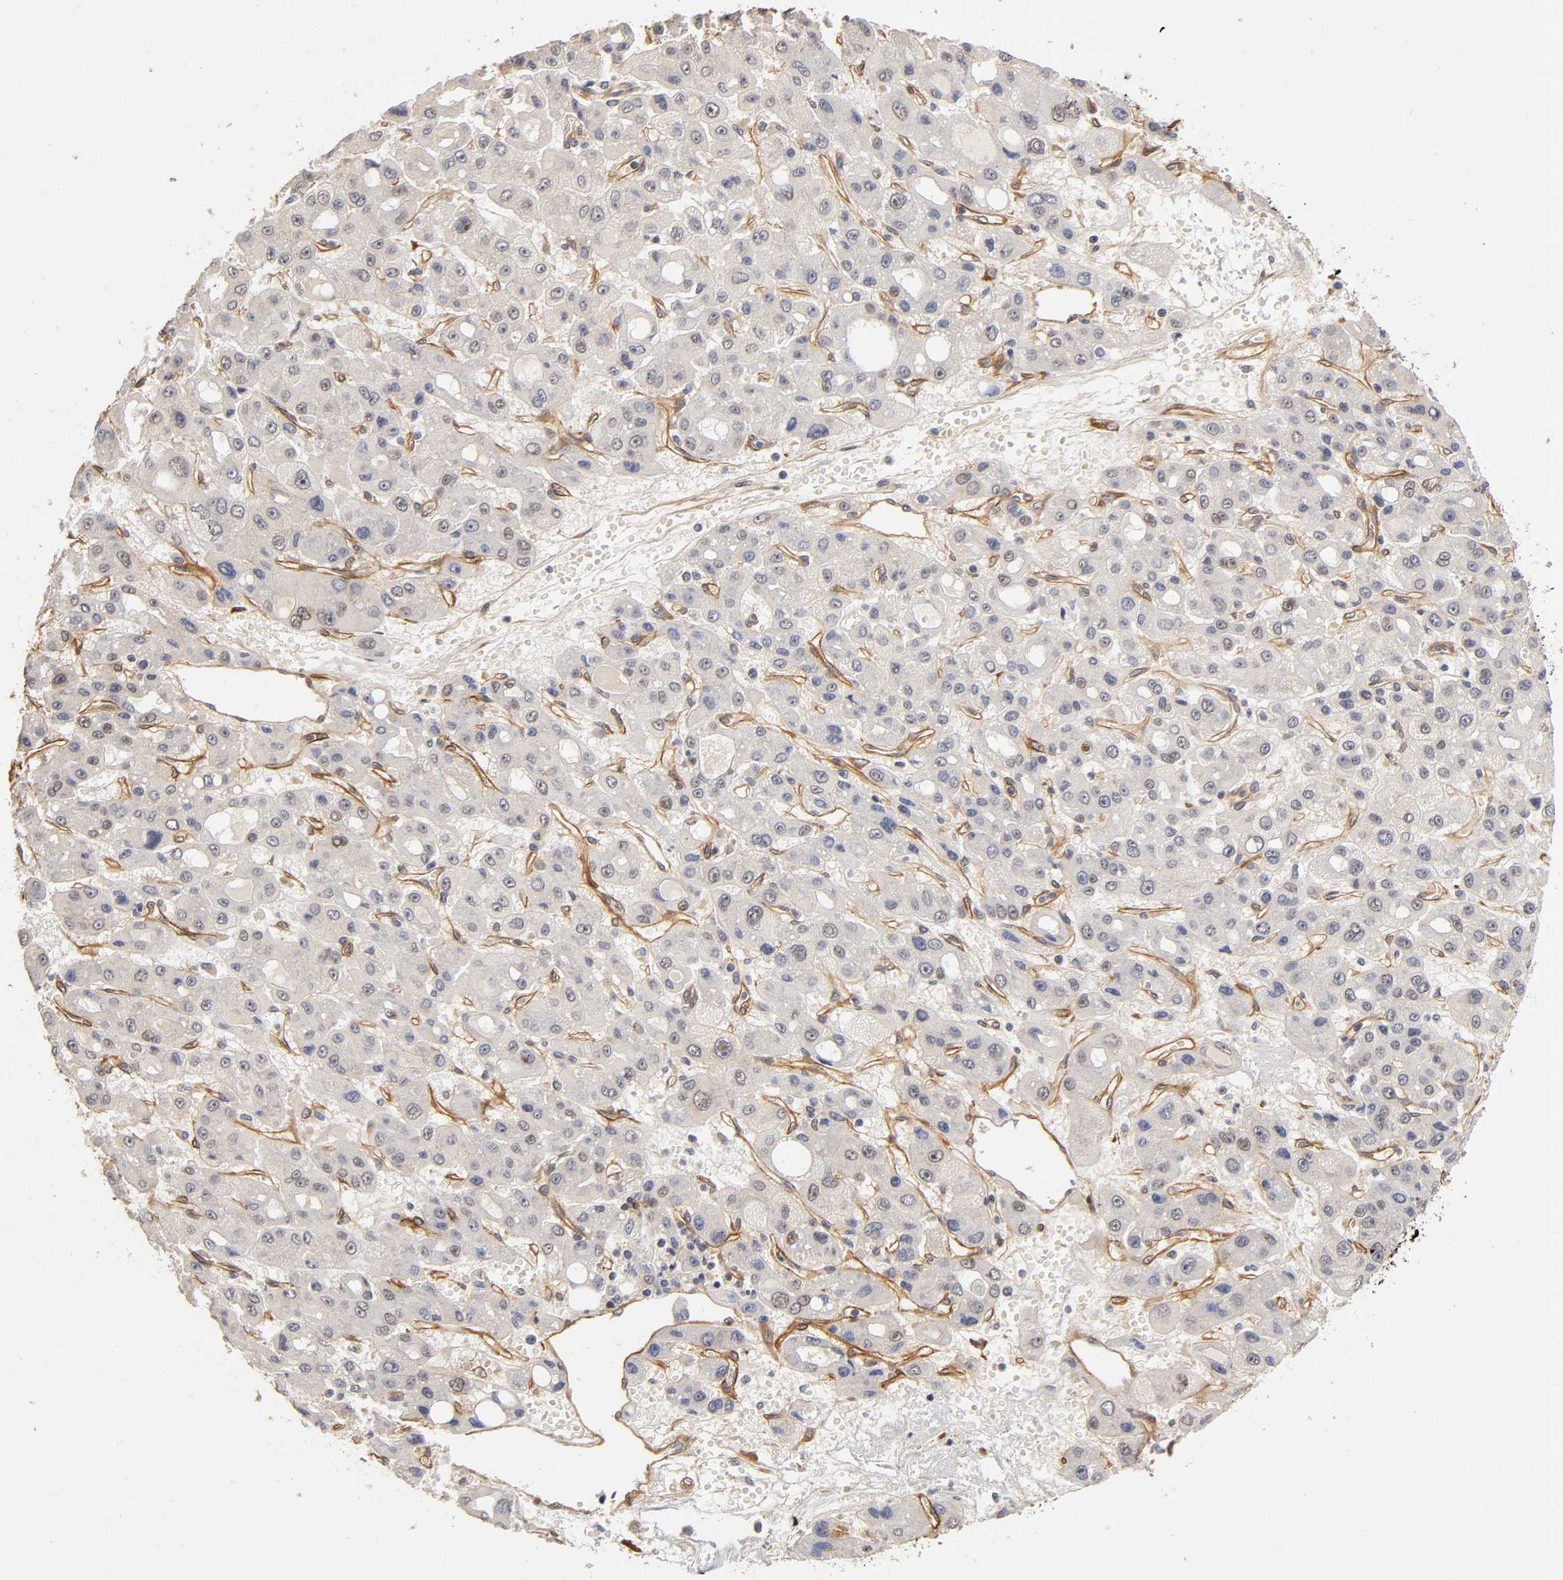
{"staining": {"intensity": "negative", "quantity": "none", "location": "none"}, "tissue": "liver cancer", "cell_type": "Tumor cells", "image_type": "cancer", "snomed": [{"axis": "morphology", "description": "Carcinoma, Hepatocellular, NOS"}, {"axis": "topography", "description": "Liver"}], "caption": "IHC micrograph of neoplastic tissue: human liver cancer stained with DAB (3,3'-diaminobenzidine) reveals no significant protein expression in tumor cells.", "gene": "LAMB1", "patient": {"sex": "male", "age": 55}}